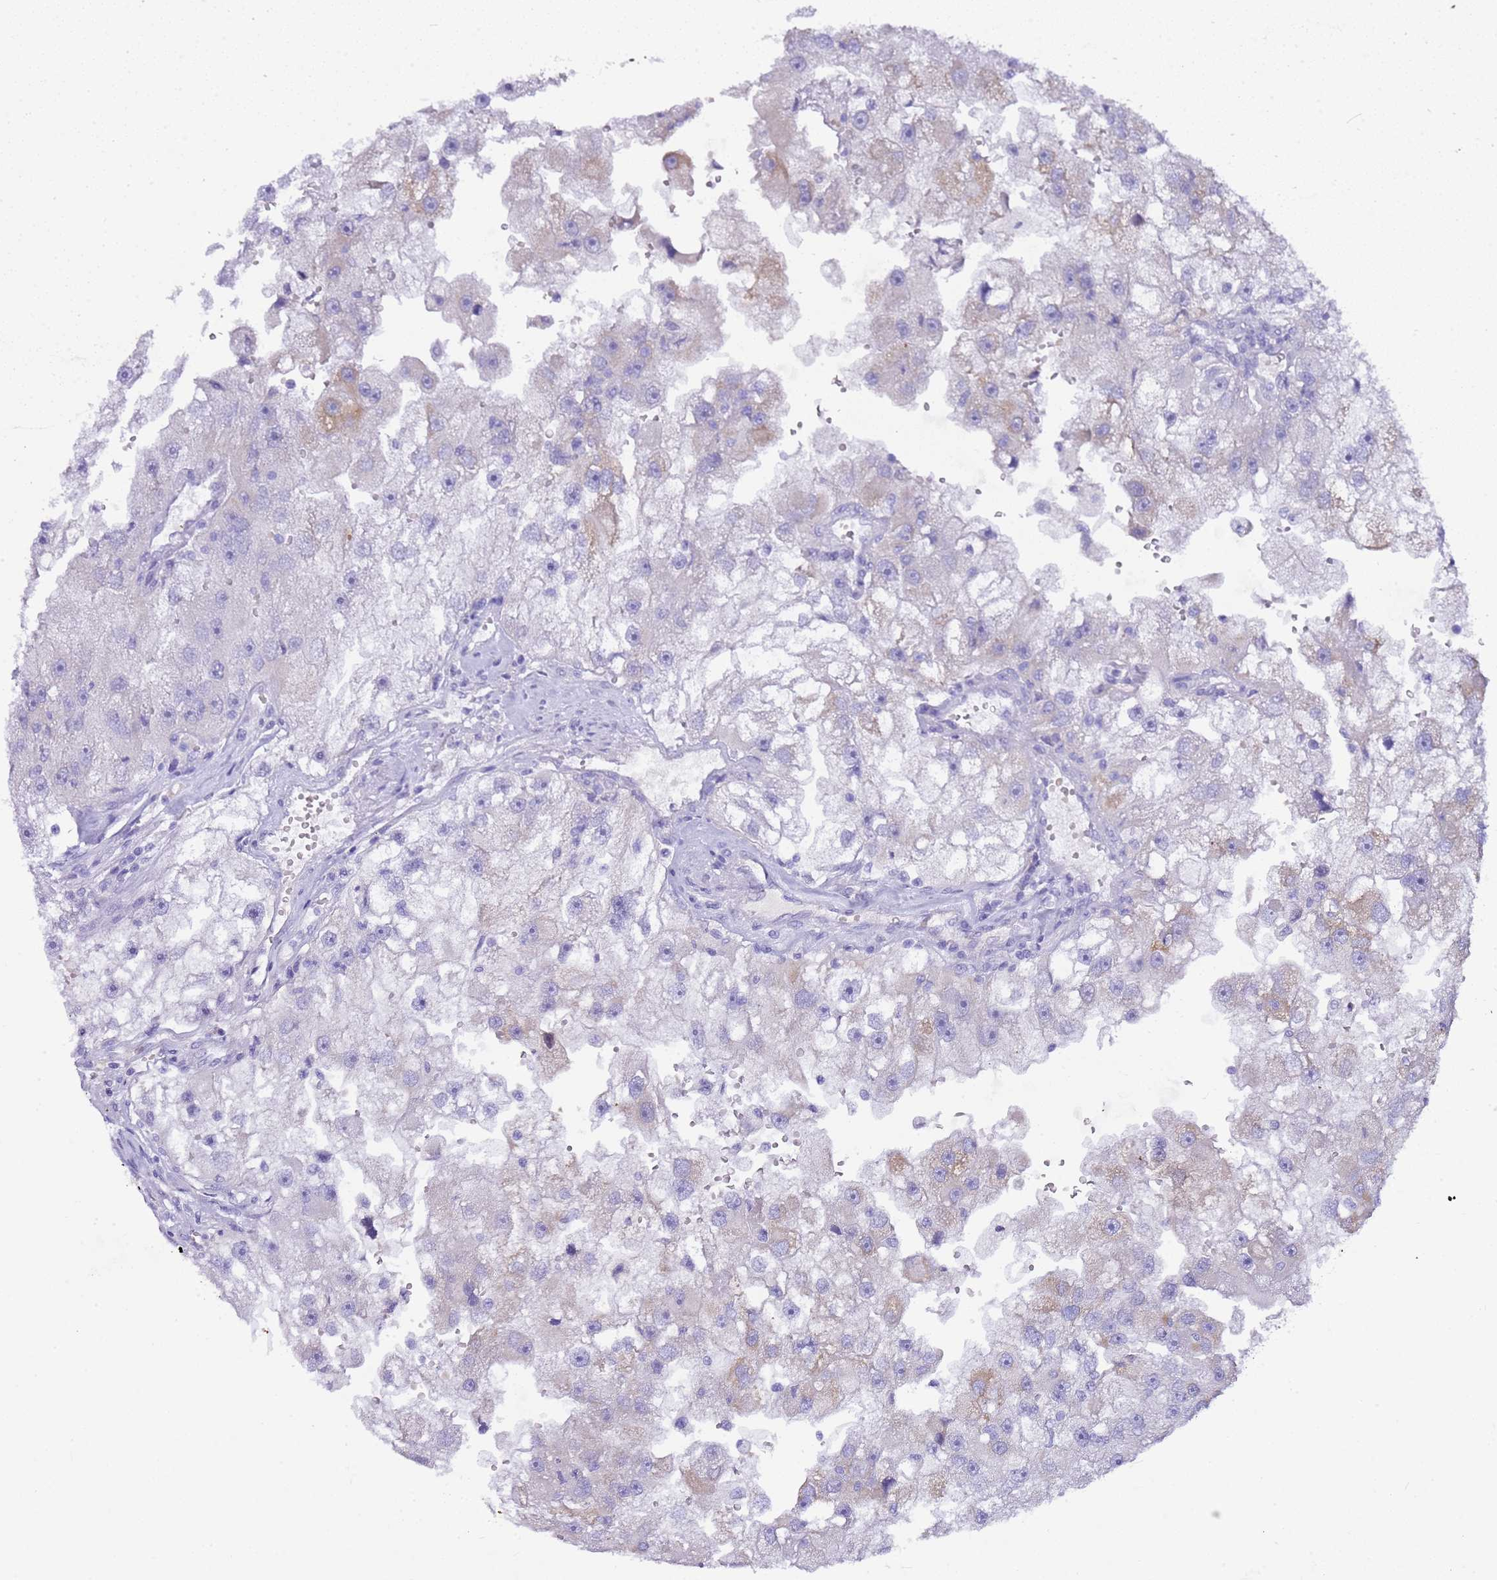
{"staining": {"intensity": "weak", "quantity": "<25%", "location": "cytoplasmic/membranous"}, "tissue": "renal cancer", "cell_type": "Tumor cells", "image_type": "cancer", "snomed": [{"axis": "morphology", "description": "Adenocarcinoma, NOS"}, {"axis": "topography", "description": "Kidney"}], "caption": "An immunohistochemistry (IHC) photomicrograph of adenocarcinoma (renal) is shown. There is no staining in tumor cells of adenocarcinoma (renal).", "gene": "DCDC2B", "patient": {"sex": "male", "age": 63}}